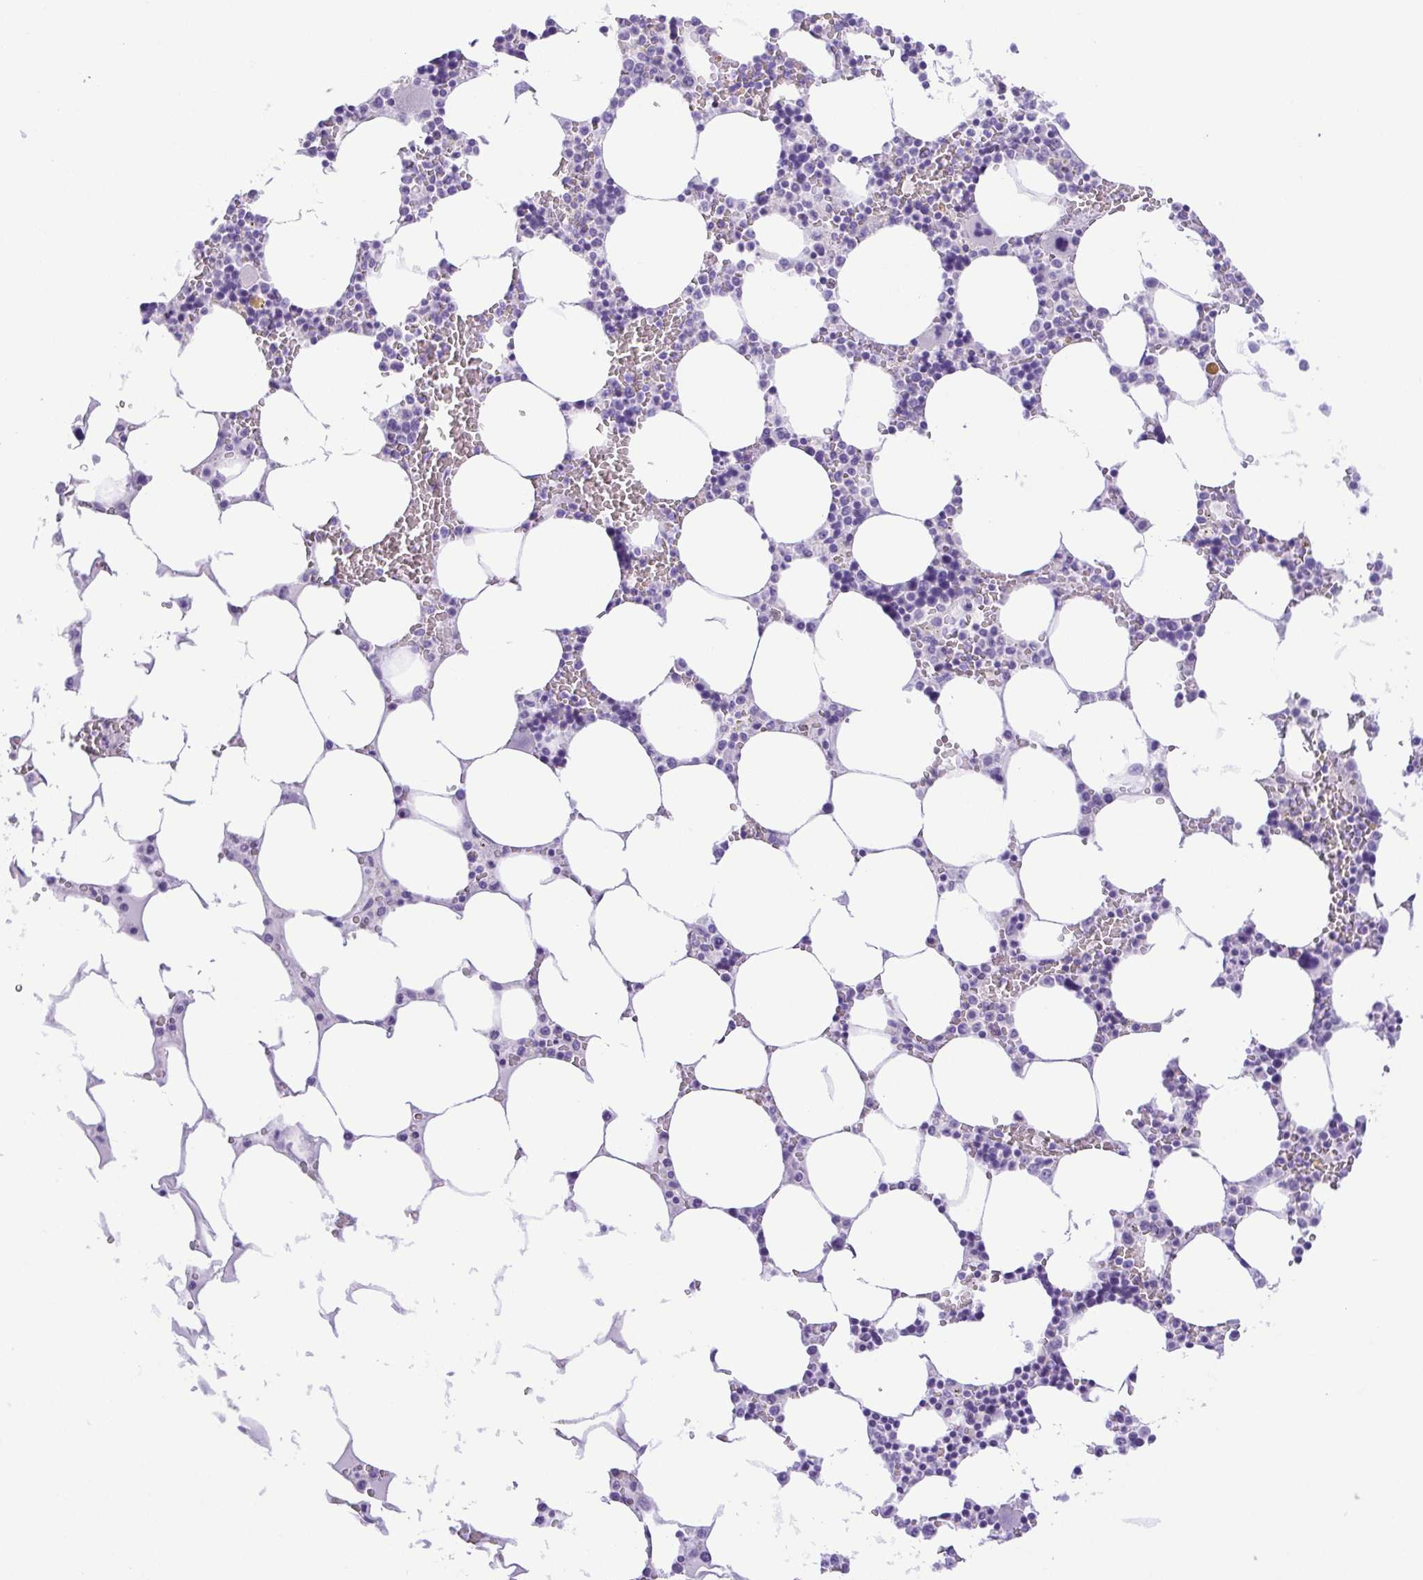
{"staining": {"intensity": "negative", "quantity": "none", "location": "none"}, "tissue": "bone marrow", "cell_type": "Hematopoietic cells", "image_type": "normal", "snomed": [{"axis": "morphology", "description": "Normal tissue, NOS"}, {"axis": "topography", "description": "Bone marrow"}], "caption": "This image is of normal bone marrow stained with IHC to label a protein in brown with the nuclei are counter-stained blue. There is no expression in hematopoietic cells.", "gene": "CDSN", "patient": {"sex": "male", "age": 64}}